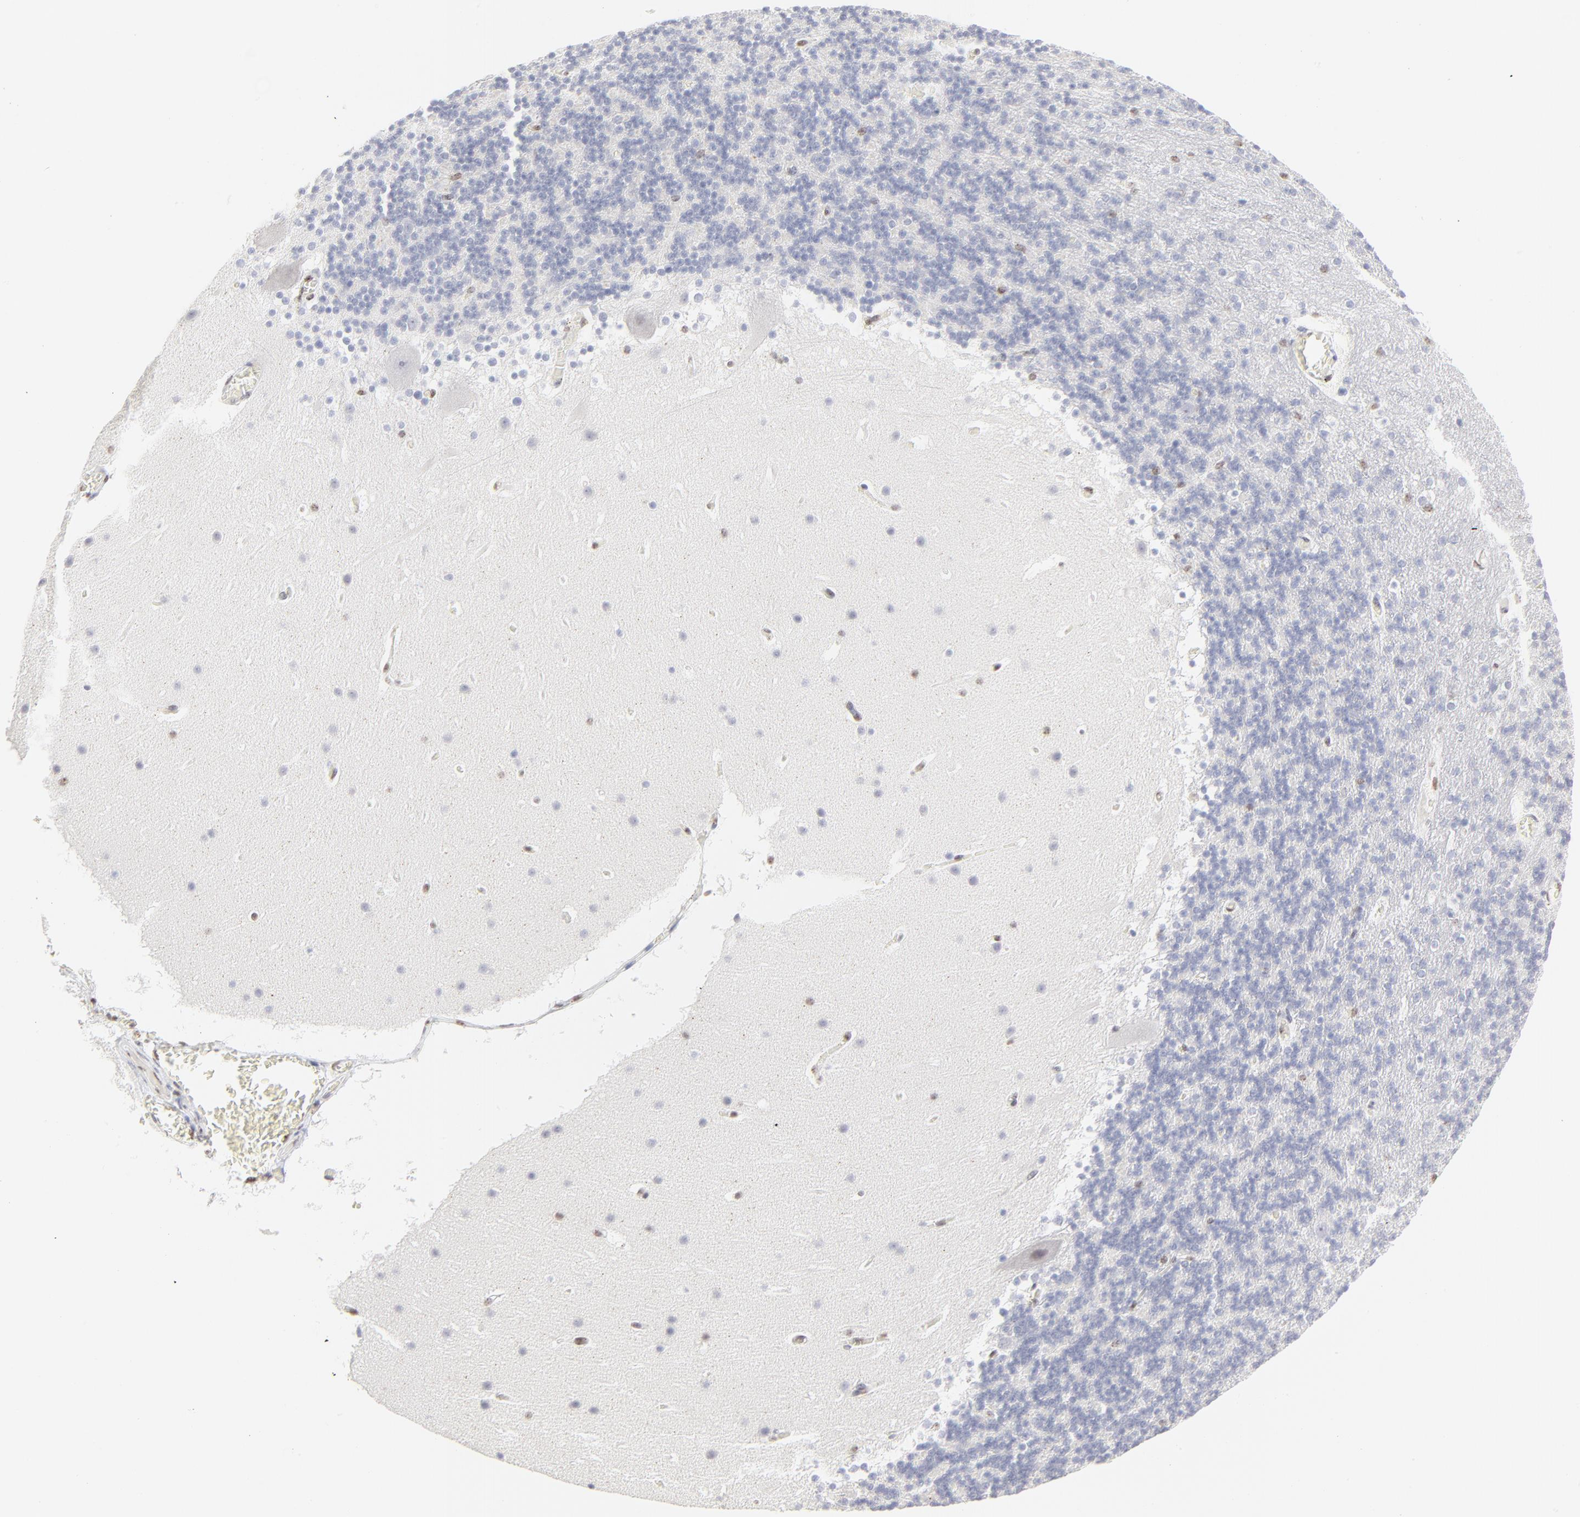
{"staining": {"intensity": "negative", "quantity": "none", "location": "none"}, "tissue": "cerebellum", "cell_type": "Cells in granular layer", "image_type": "normal", "snomed": [{"axis": "morphology", "description": "Normal tissue, NOS"}, {"axis": "topography", "description": "Cerebellum"}], "caption": "Immunohistochemistry (IHC) micrograph of unremarkable cerebellum: cerebellum stained with DAB displays no significant protein staining in cells in granular layer.", "gene": "NFIL3", "patient": {"sex": "male", "age": 45}}